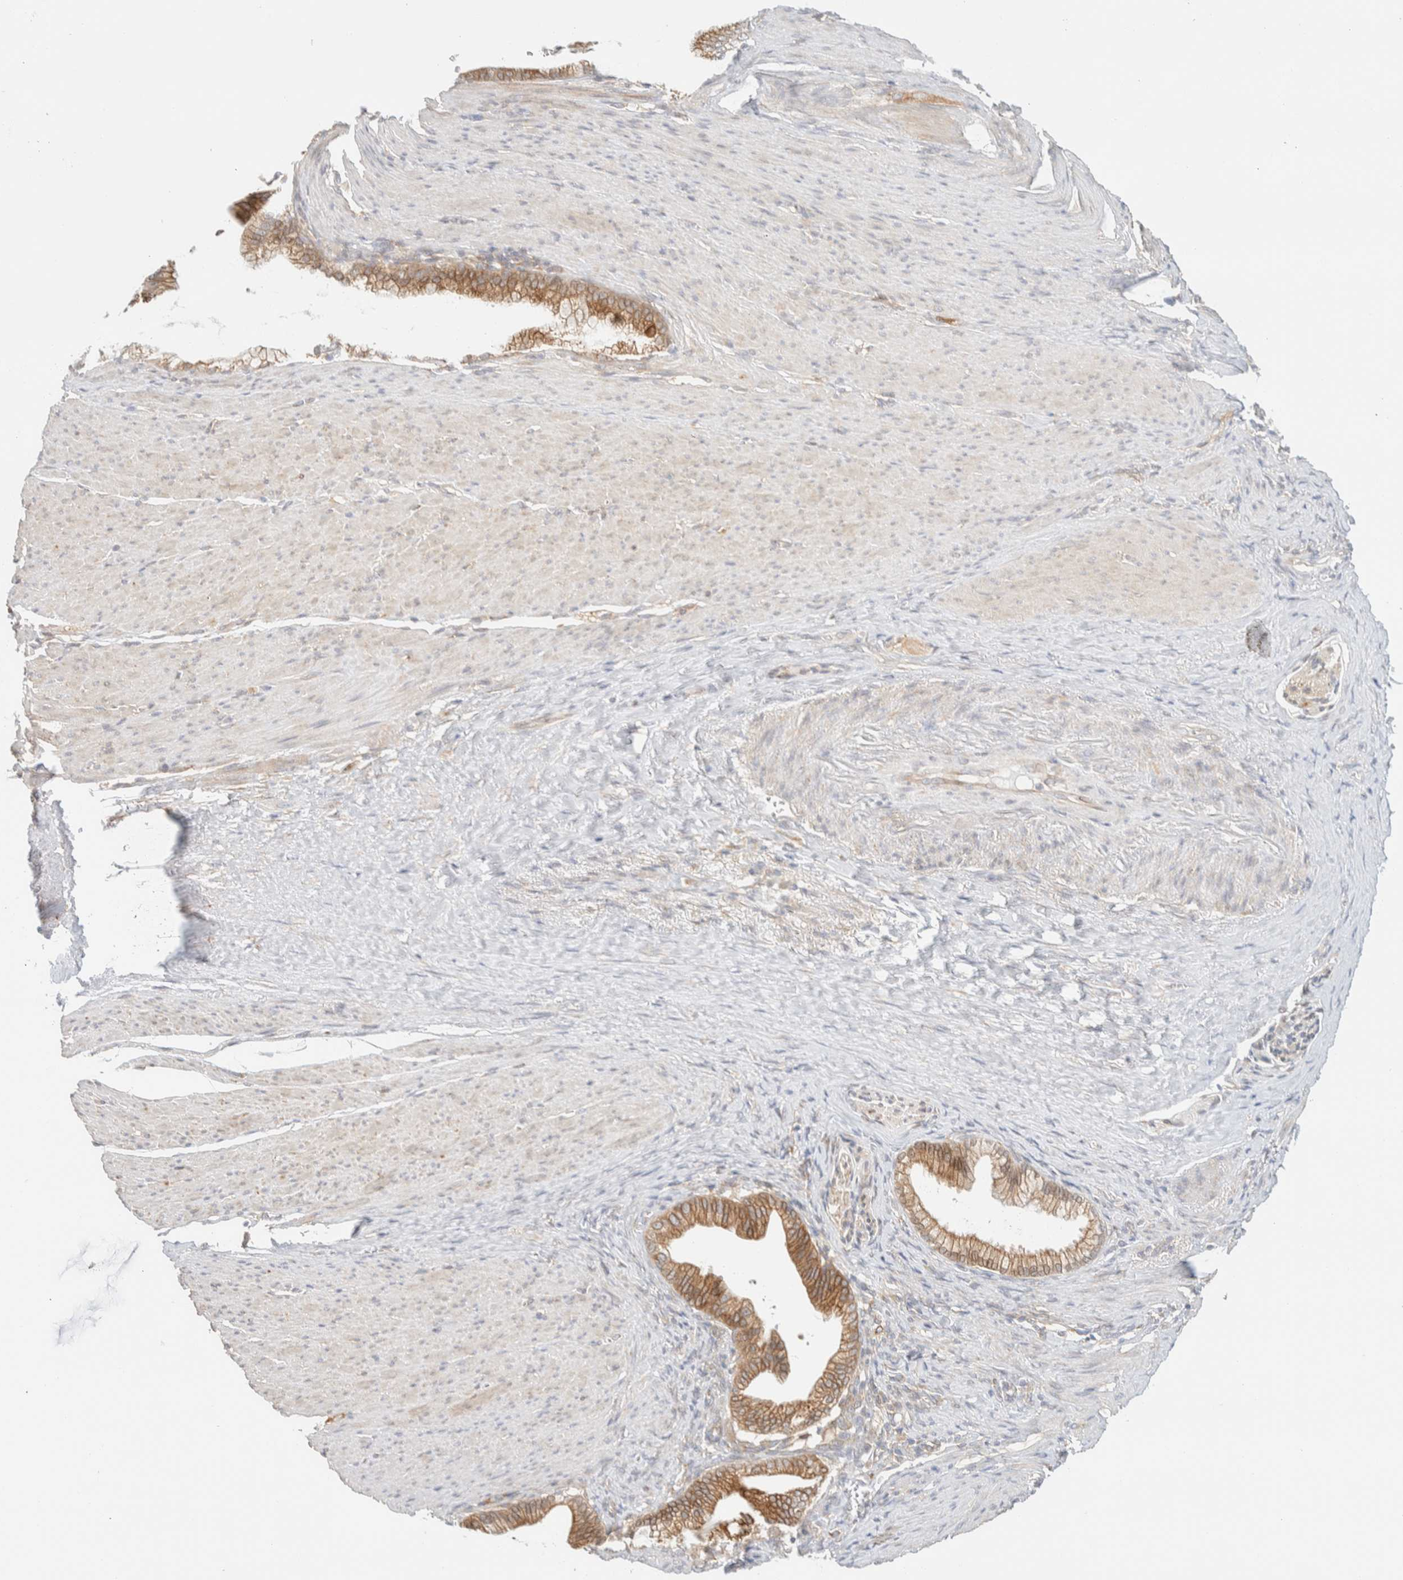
{"staining": {"intensity": "moderate", "quantity": ">75%", "location": "cytoplasmic/membranous"}, "tissue": "pancreatic cancer", "cell_type": "Tumor cells", "image_type": "cancer", "snomed": [{"axis": "morphology", "description": "Adenocarcinoma, NOS"}, {"axis": "topography", "description": "Pancreas"}], "caption": "Pancreatic adenocarcinoma stained with a protein marker displays moderate staining in tumor cells.", "gene": "NT5C", "patient": {"sex": "male", "age": 69}}